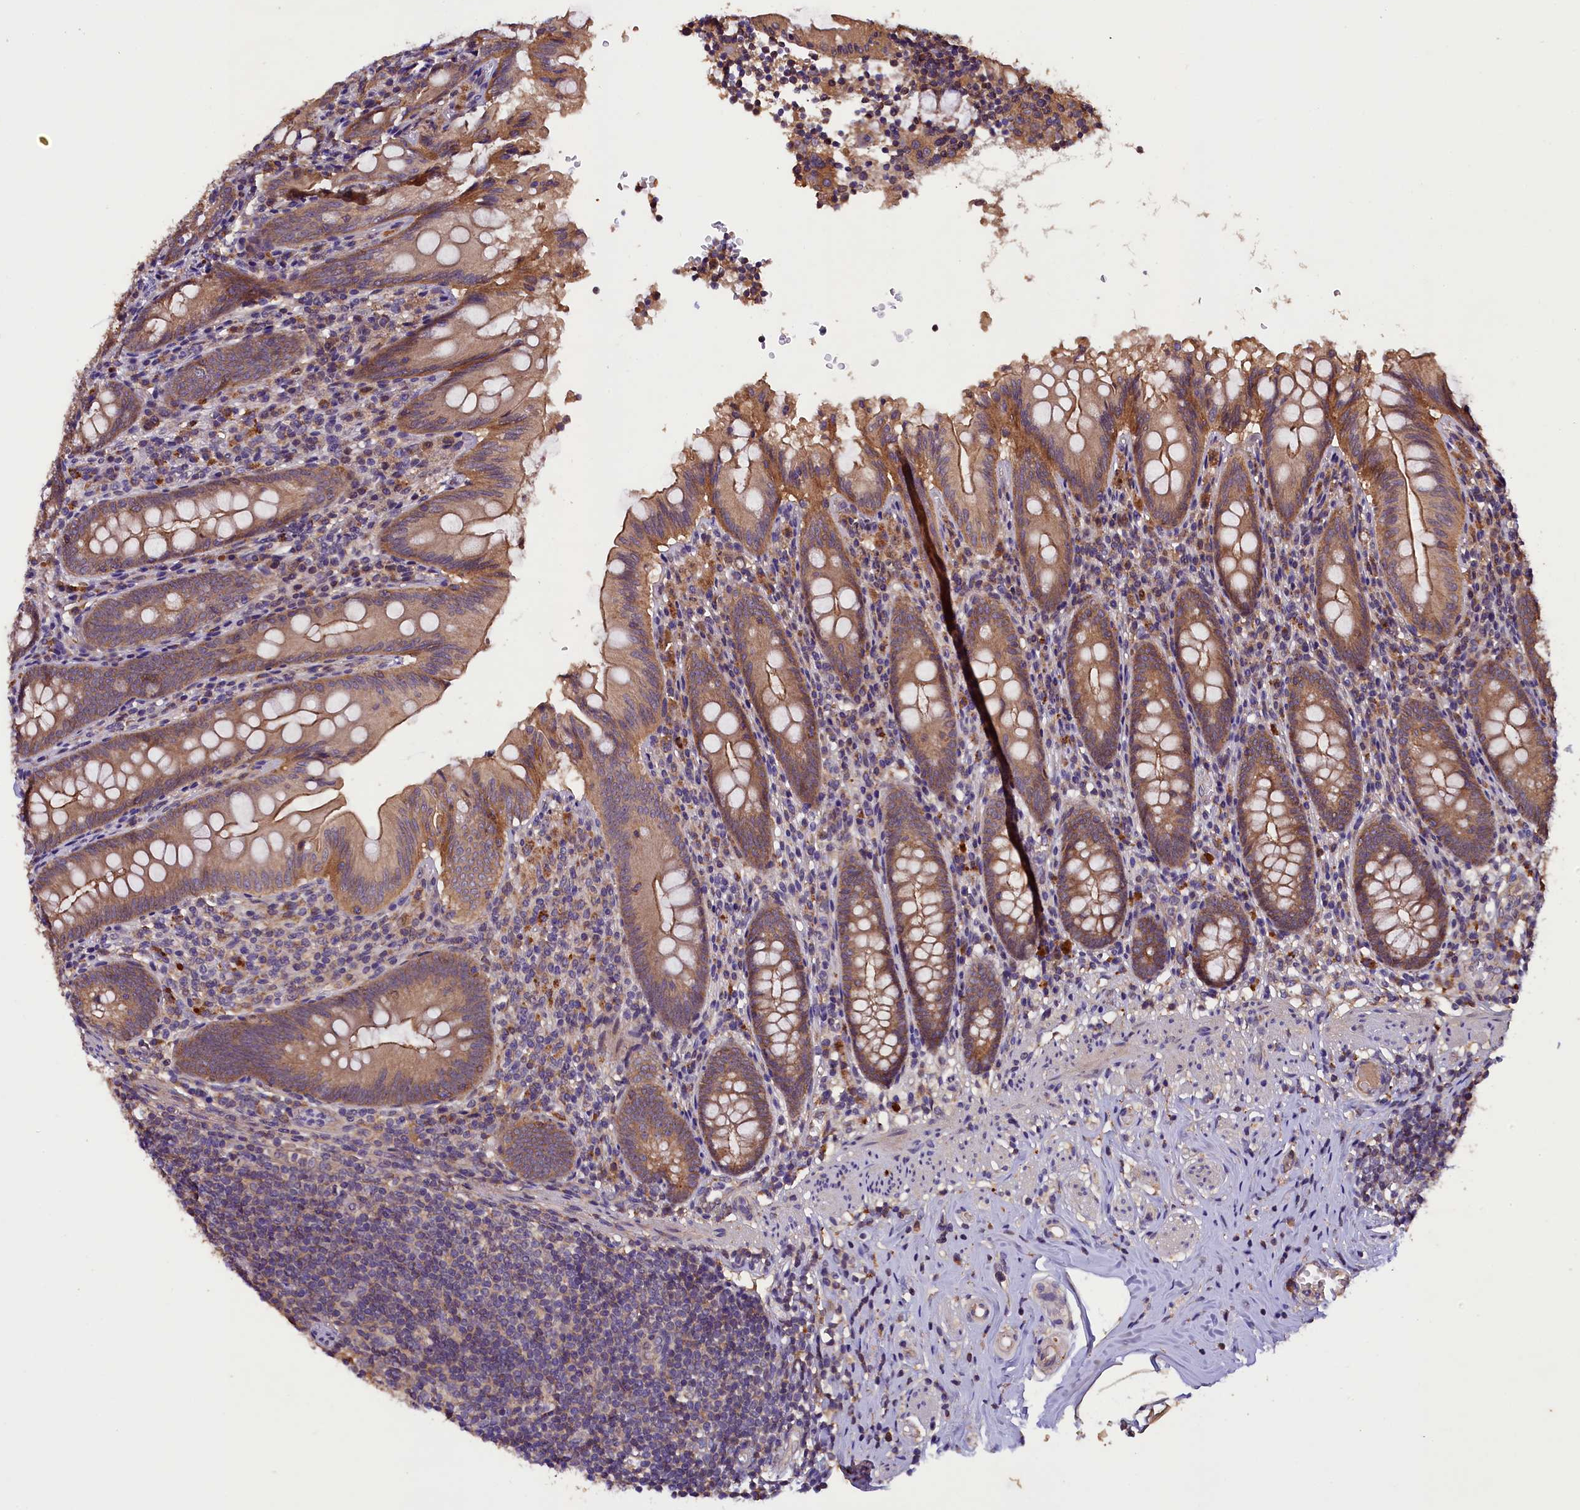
{"staining": {"intensity": "moderate", "quantity": ">75%", "location": "cytoplasmic/membranous"}, "tissue": "appendix", "cell_type": "Glandular cells", "image_type": "normal", "snomed": [{"axis": "morphology", "description": "Normal tissue, NOS"}, {"axis": "topography", "description": "Appendix"}], "caption": "Moderate cytoplasmic/membranous staining for a protein is identified in approximately >75% of glandular cells of normal appendix using IHC.", "gene": "PLXNB1", "patient": {"sex": "male", "age": 55}}